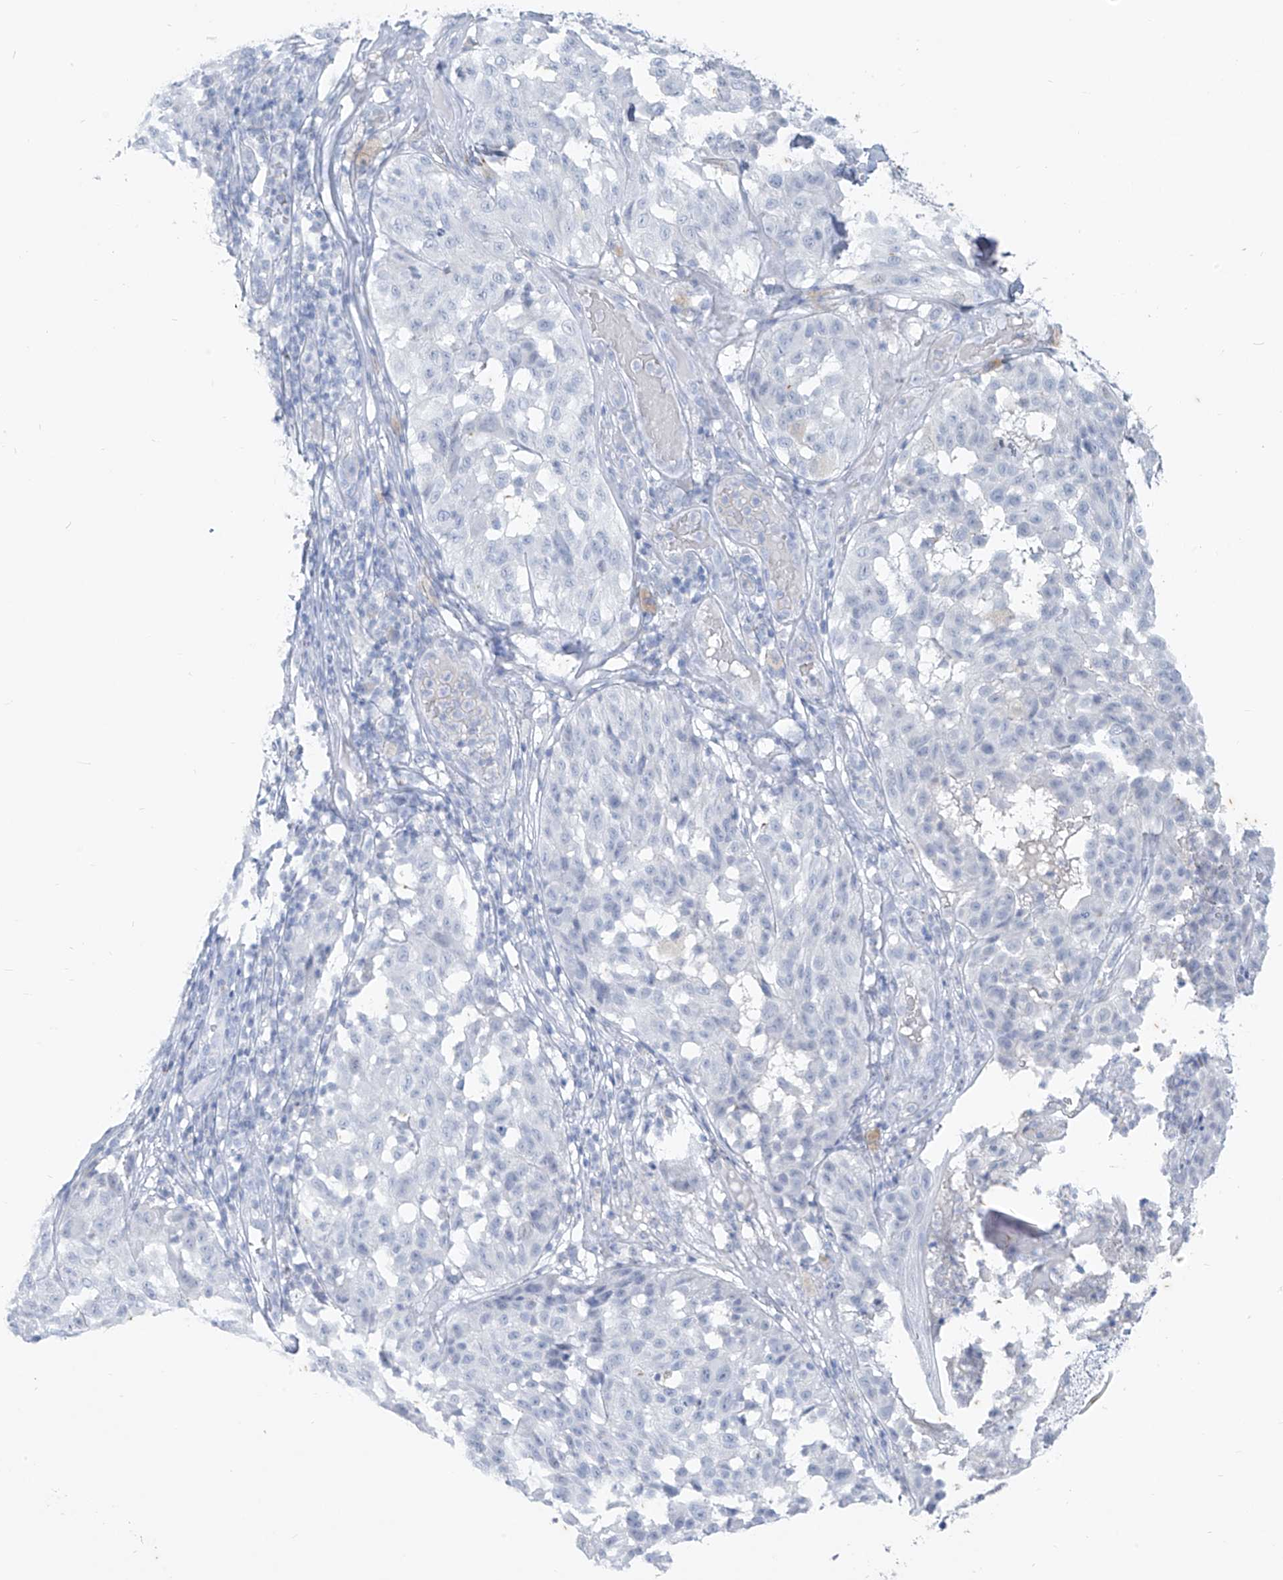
{"staining": {"intensity": "negative", "quantity": "none", "location": "none"}, "tissue": "melanoma", "cell_type": "Tumor cells", "image_type": "cancer", "snomed": [{"axis": "morphology", "description": "Malignant melanoma, NOS"}, {"axis": "topography", "description": "Skin"}], "caption": "Immunohistochemistry micrograph of neoplastic tissue: human malignant melanoma stained with DAB (3,3'-diaminobenzidine) displays no significant protein positivity in tumor cells. (DAB (3,3'-diaminobenzidine) immunohistochemistry (IHC) visualized using brightfield microscopy, high magnification).", "gene": "CX3CR1", "patient": {"sex": "female", "age": 46}}